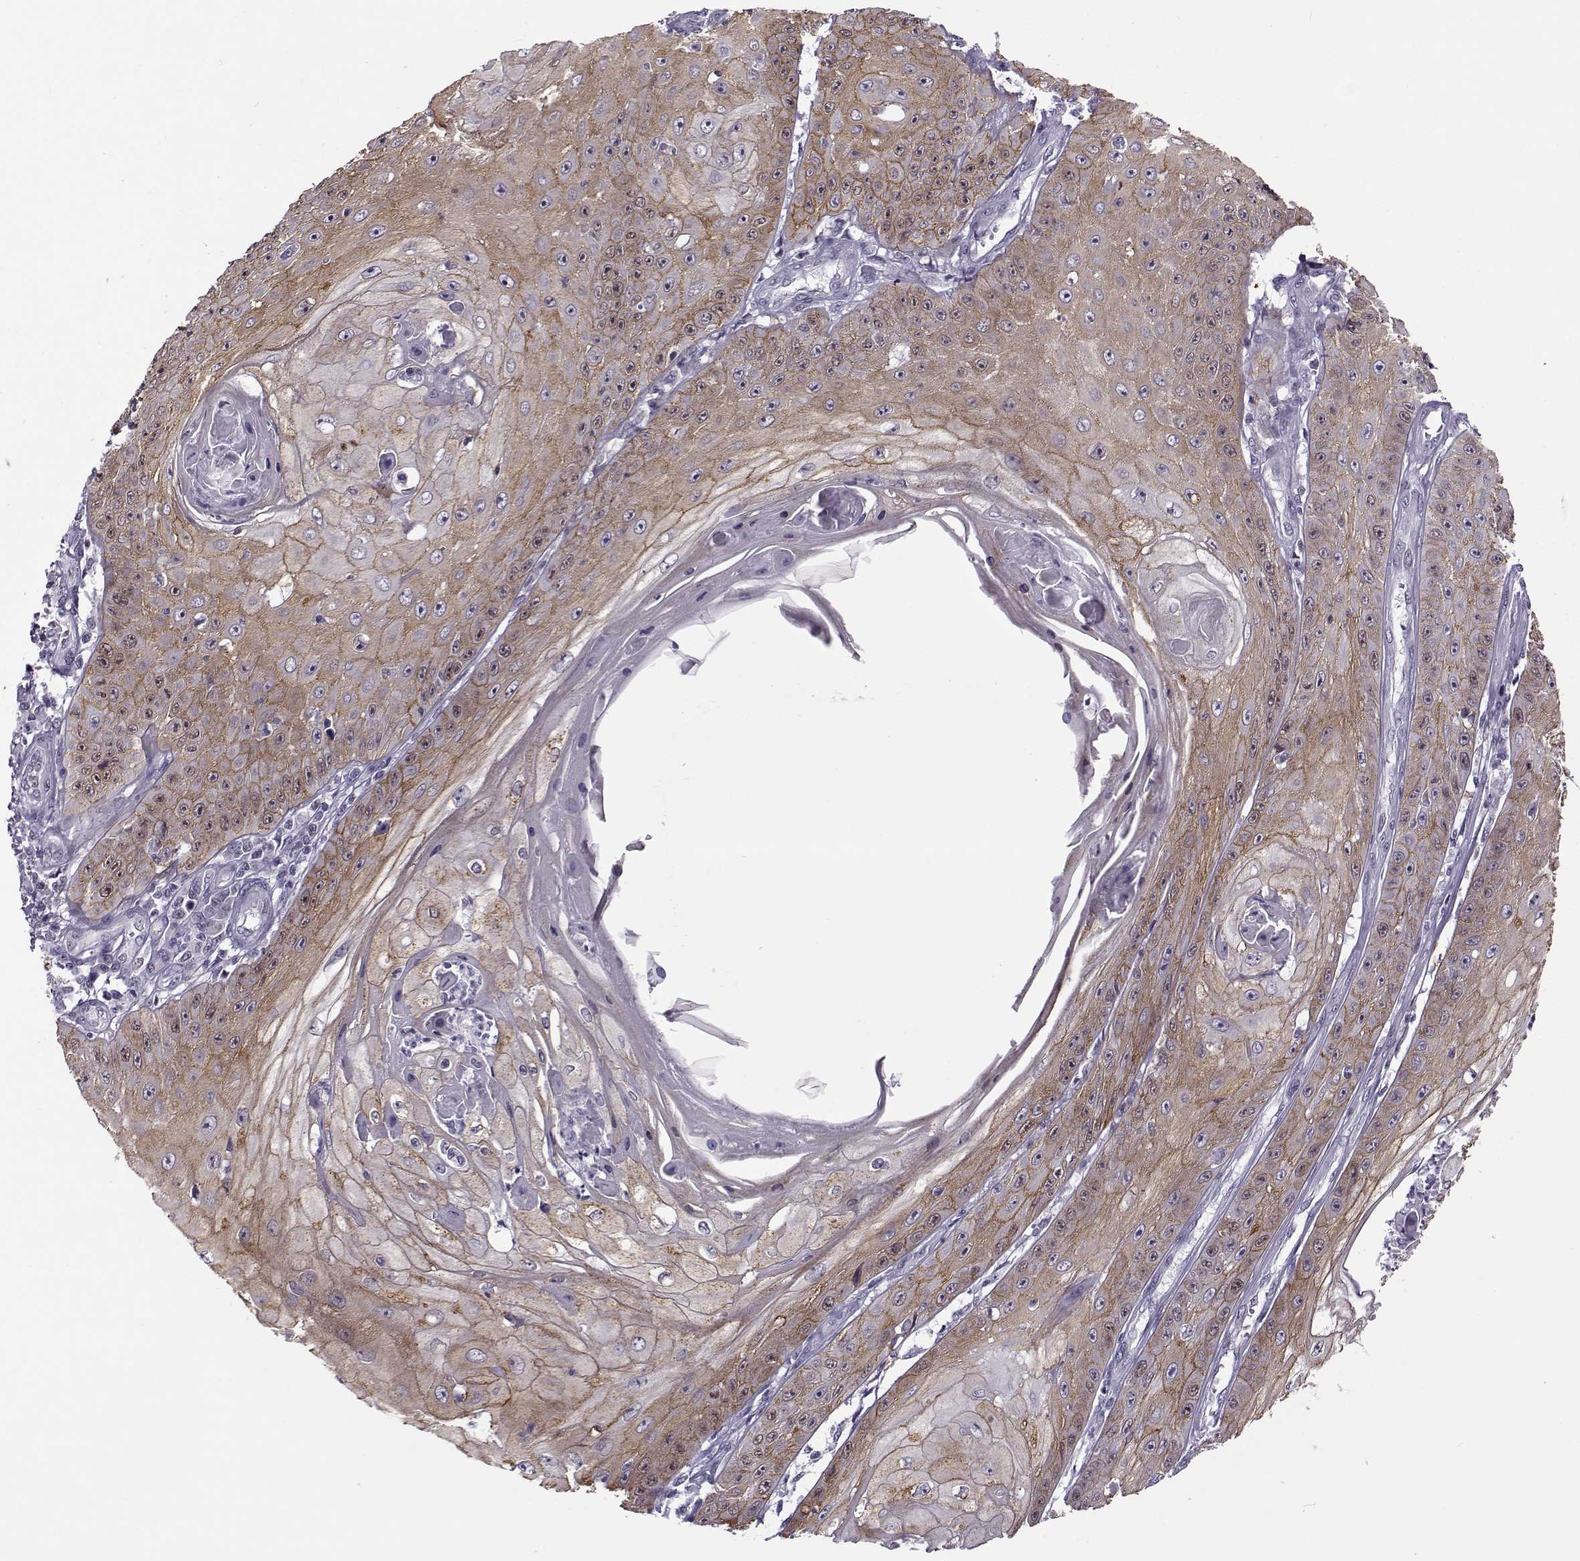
{"staining": {"intensity": "moderate", "quantity": "25%-75%", "location": "cytoplasmic/membranous,nuclear"}, "tissue": "skin cancer", "cell_type": "Tumor cells", "image_type": "cancer", "snomed": [{"axis": "morphology", "description": "Squamous cell carcinoma, NOS"}, {"axis": "topography", "description": "Skin"}], "caption": "About 25%-75% of tumor cells in human skin squamous cell carcinoma demonstrate moderate cytoplasmic/membranous and nuclear protein expression as visualized by brown immunohistochemical staining.", "gene": "BACH1", "patient": {"sex": "male", "age": 70}}